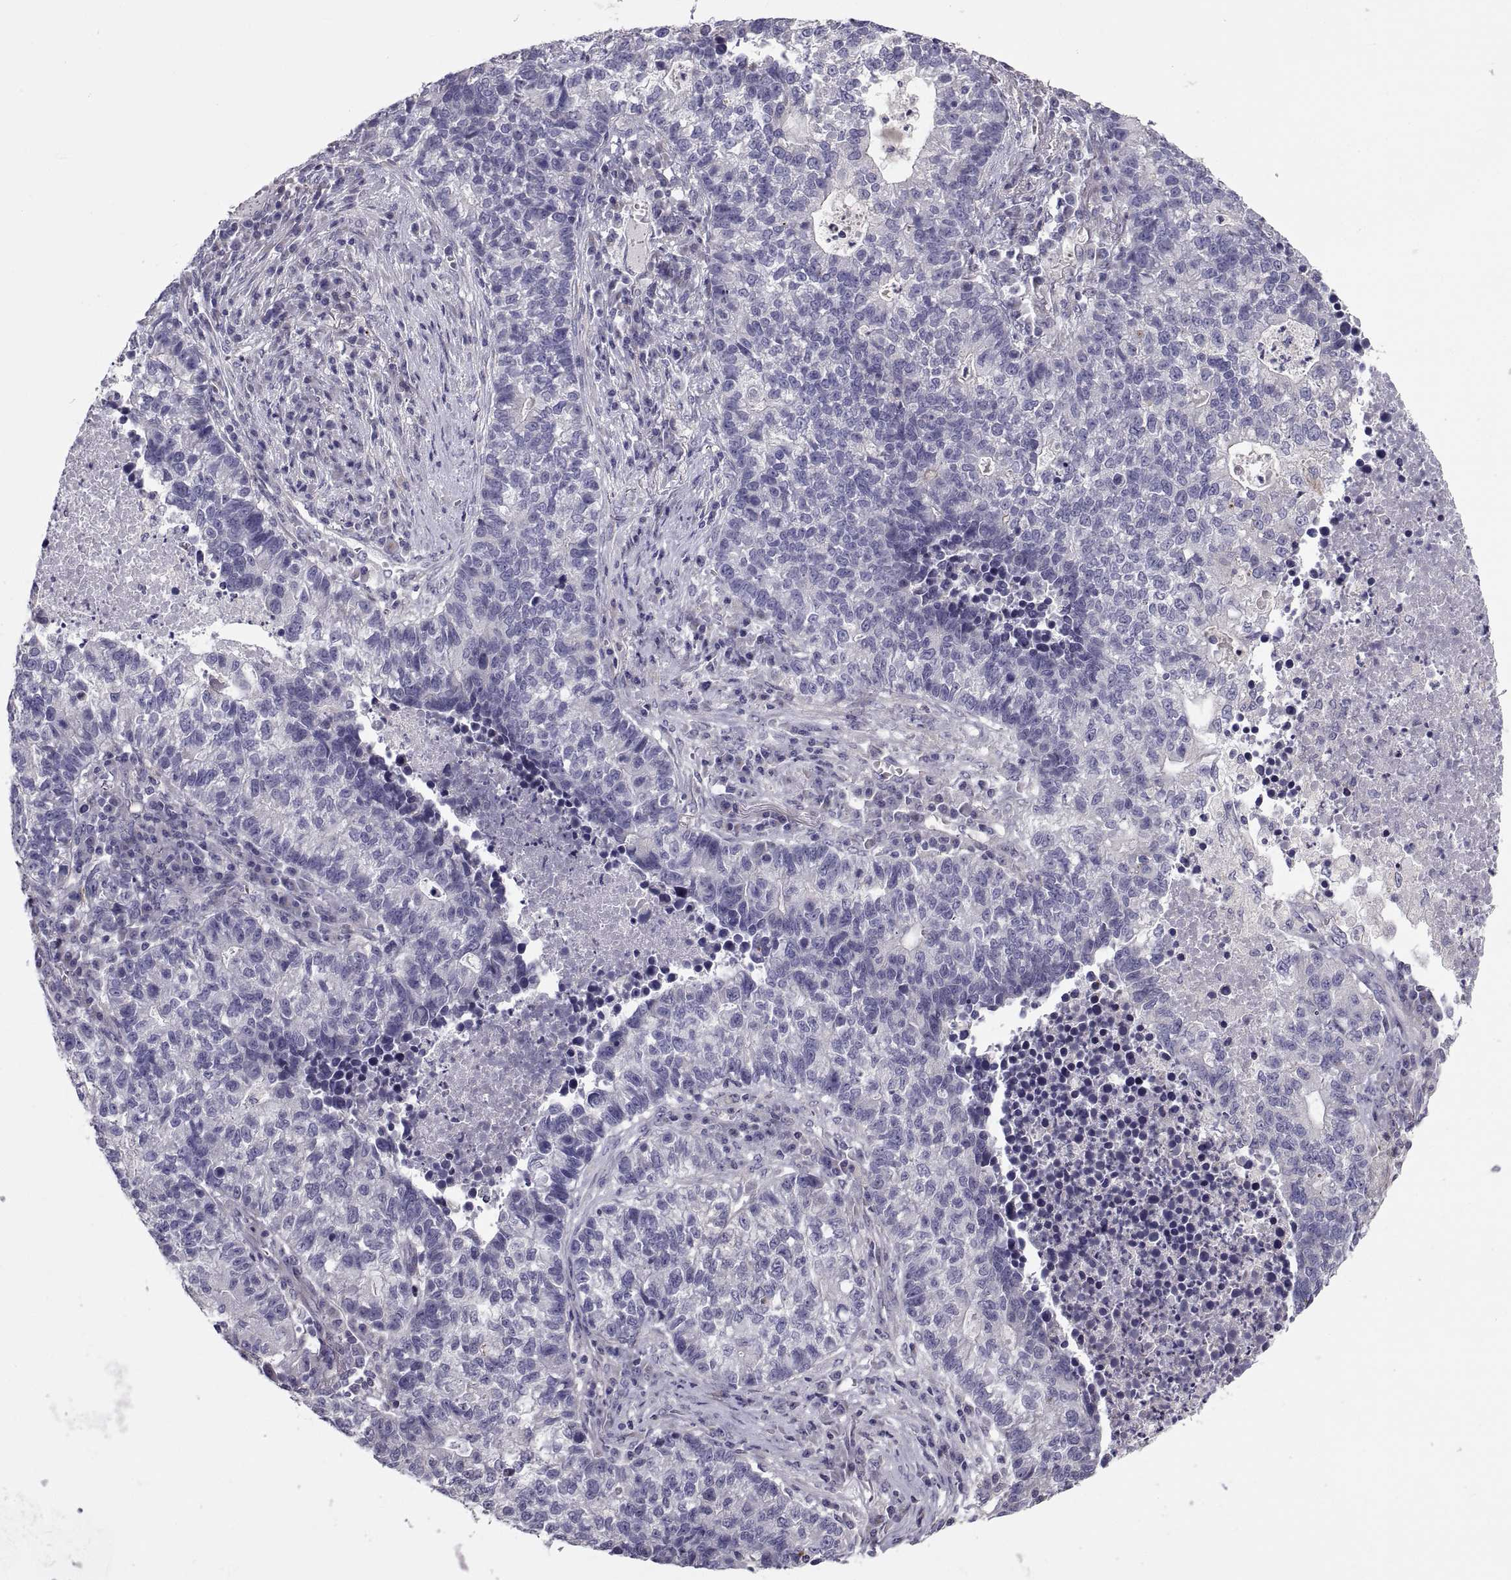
{"staining": {"intensity": "negative", "quantity": "none", "location": "none"}, "tissue": "lung cancer", "cell_type": "Tumor cells", "image_type": "cancer", "snomed": [{"axis": "morphology", "description": "Adenocarcinoma, NOS"}, {"axis": "topography", "description": "Lung"}], "caption": "Protein analysis of lung adenocarcinoma displays no significant positivity in tumor cells.", "gene": "ANO1", "patient": {"sex": "male", "age": 57}}